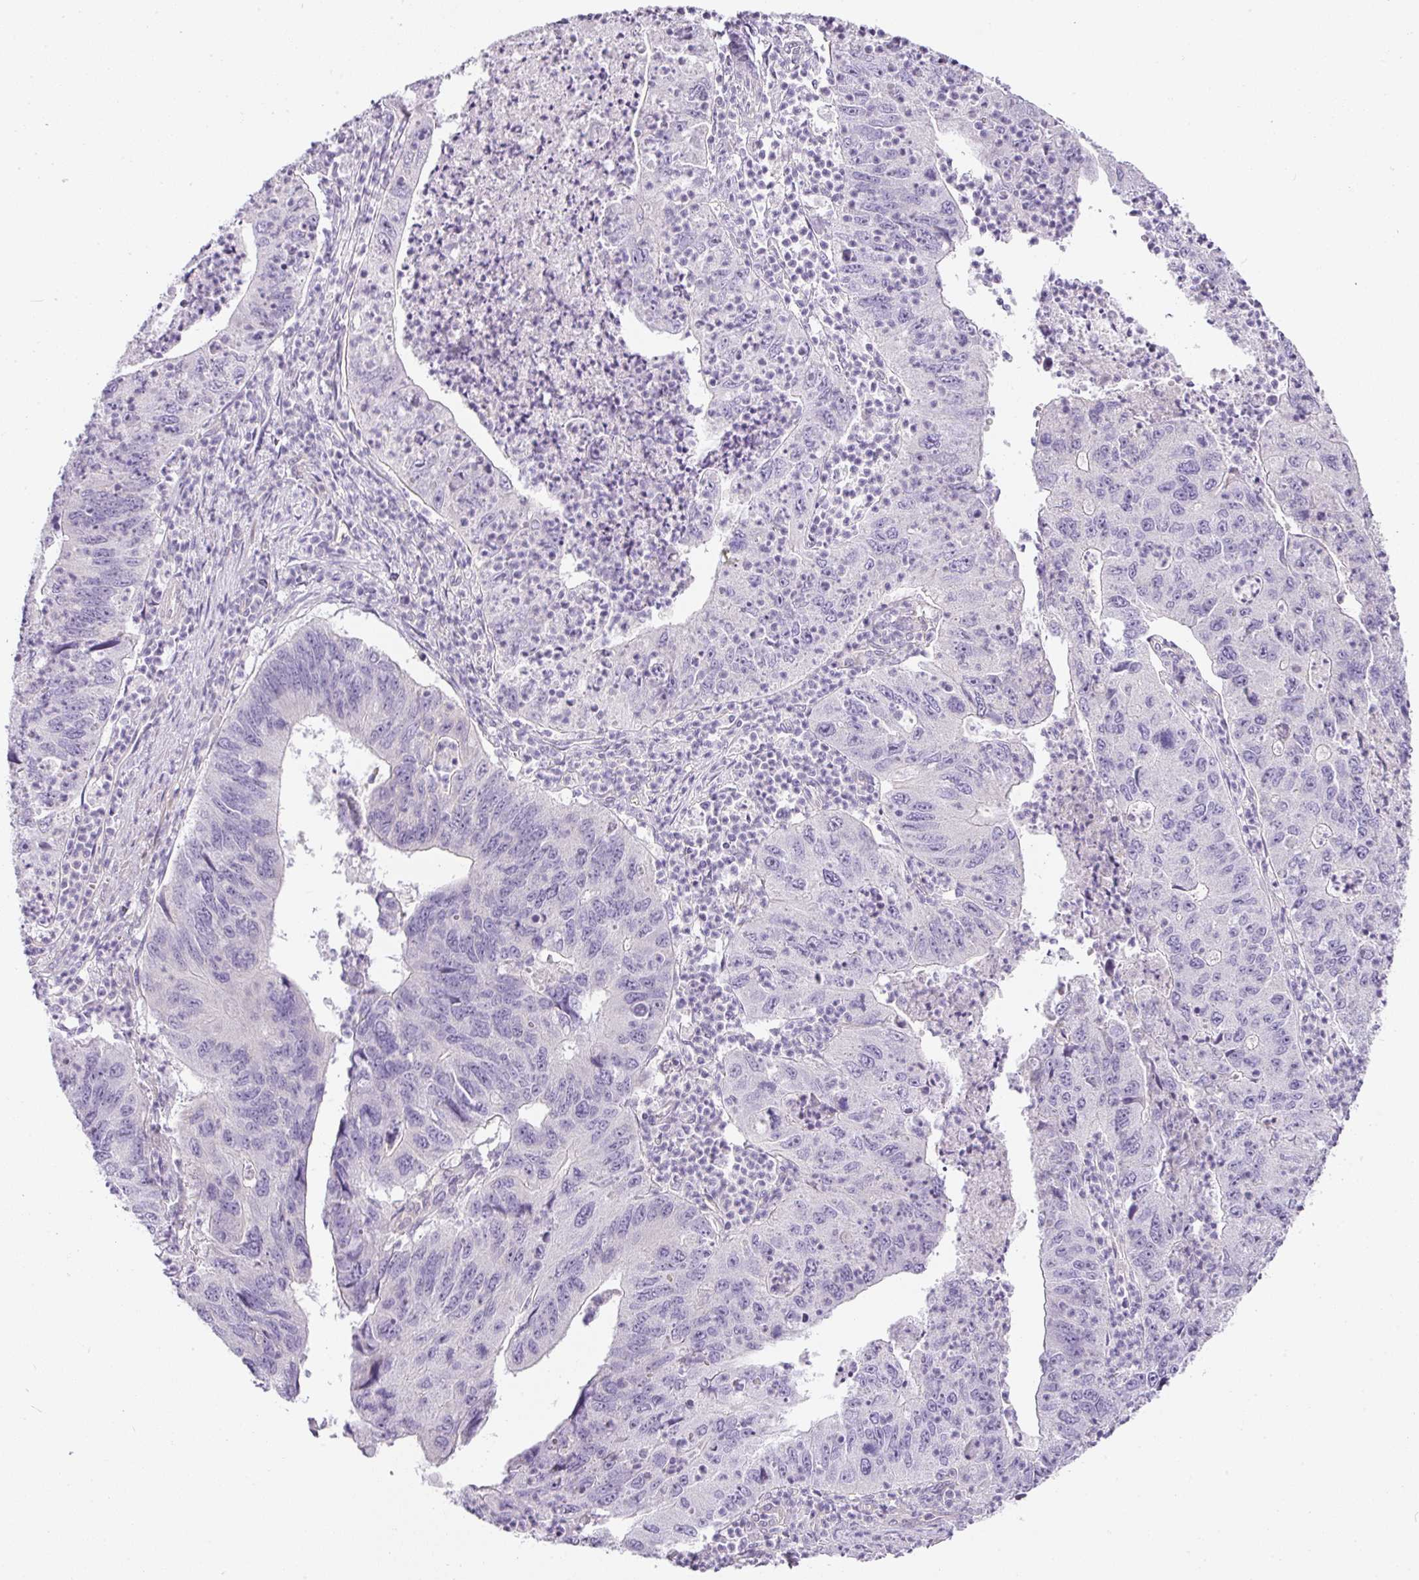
{"staining": {"intensity": "negative", "quantity": "none", "location": "none"}, "tissue": "stomach cancer", "cell_type": "Tumor cells", "image_type": "cancer", "snomed": [{"axis": "morphology", "description": "Adenocarcinoma, NOS"}, {"axis": "topography", "description": "Stomach"}], "caption": "Tumor cells are negative for brown protein staining in stomach cancer (adenocarcinoma).", "gene": "RAX2", "patient": {"sex": "male", "age": 59}}